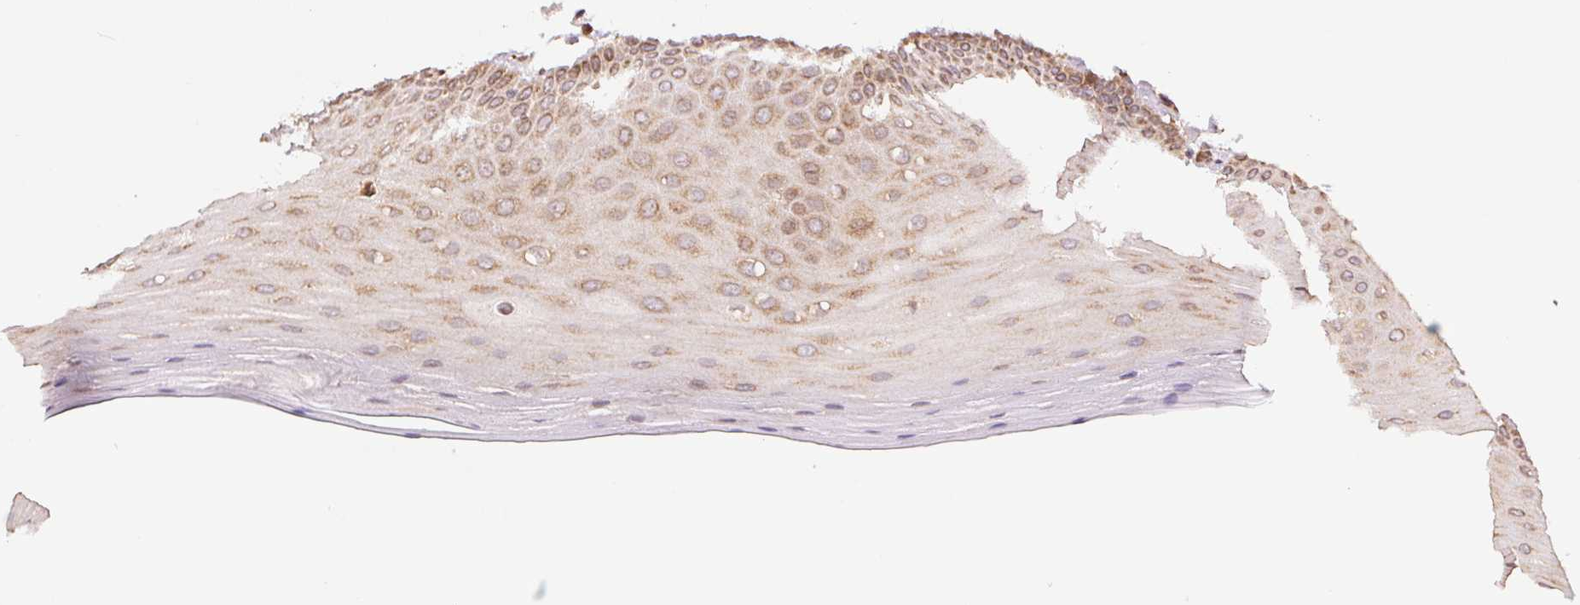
{"staining": {"intensity": "moderate", "quantity": ">75%", "location": "cytoplasmic/membranous"}, "tissue": "oral mucosa", "cell_type": "Squamous epithelial cells", "image_type": "normal", "snomed": [{"axis": "morphology", "description": "Normal tissue, NOS"}, {"axis": "morphology", "description": "Normal morphology"}, {"axis": "topography", "description": "Oral tissue"}], "caption": "High-power microscopy captured an IHC micrograph of normal oral mucosa, revealing moderate cytoplasmic/membranous staining in approximately >75% of squamous epithelial cells.", "gene": "RPN1", "patient": {"sex": "female", "age": 76}}